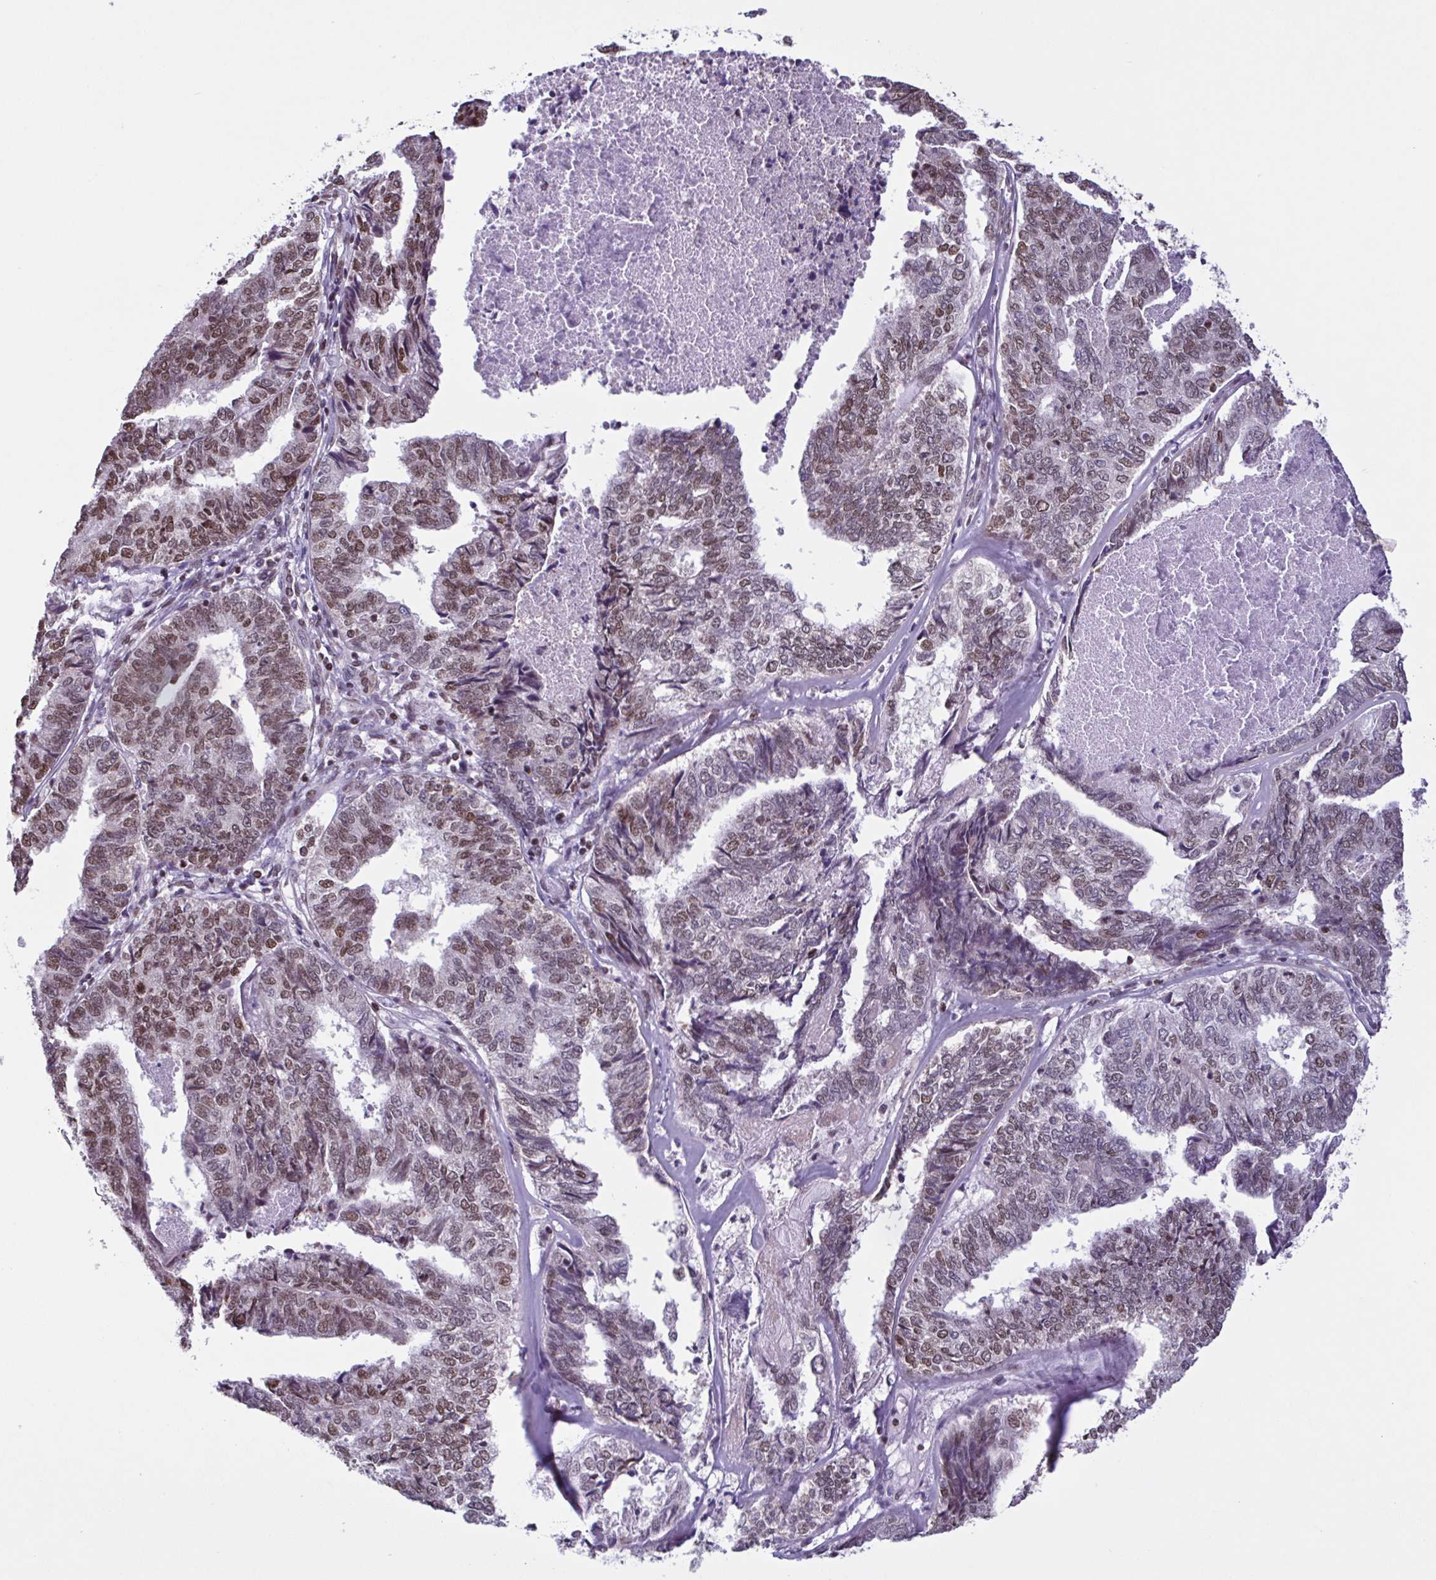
{"staining": {"intensity": "moderate", "quantity": "25%-75%", "location": "nuclear"}, "tissue": "endometrial cancer", "cell_type": "Tumor cells", "image_type": "cancer", "snomed": [{"axis": "morphology", "description": "Adenocarcinoma, NOS"}, {"axis": "topography", "description": "Endometrium"}], "caption": "Protein analysis of endometrial cancer (adenocarcinoma) tissue exhibits moderate nuclear expression in approximately 25%-75% of tumor cells. Using DAB (brown) and hematoxylin (blue) stains, captured at high magnification using brightfield microscopy.", "gene": "TIMM21", "patient": {"sex": "female", "age": 73}}